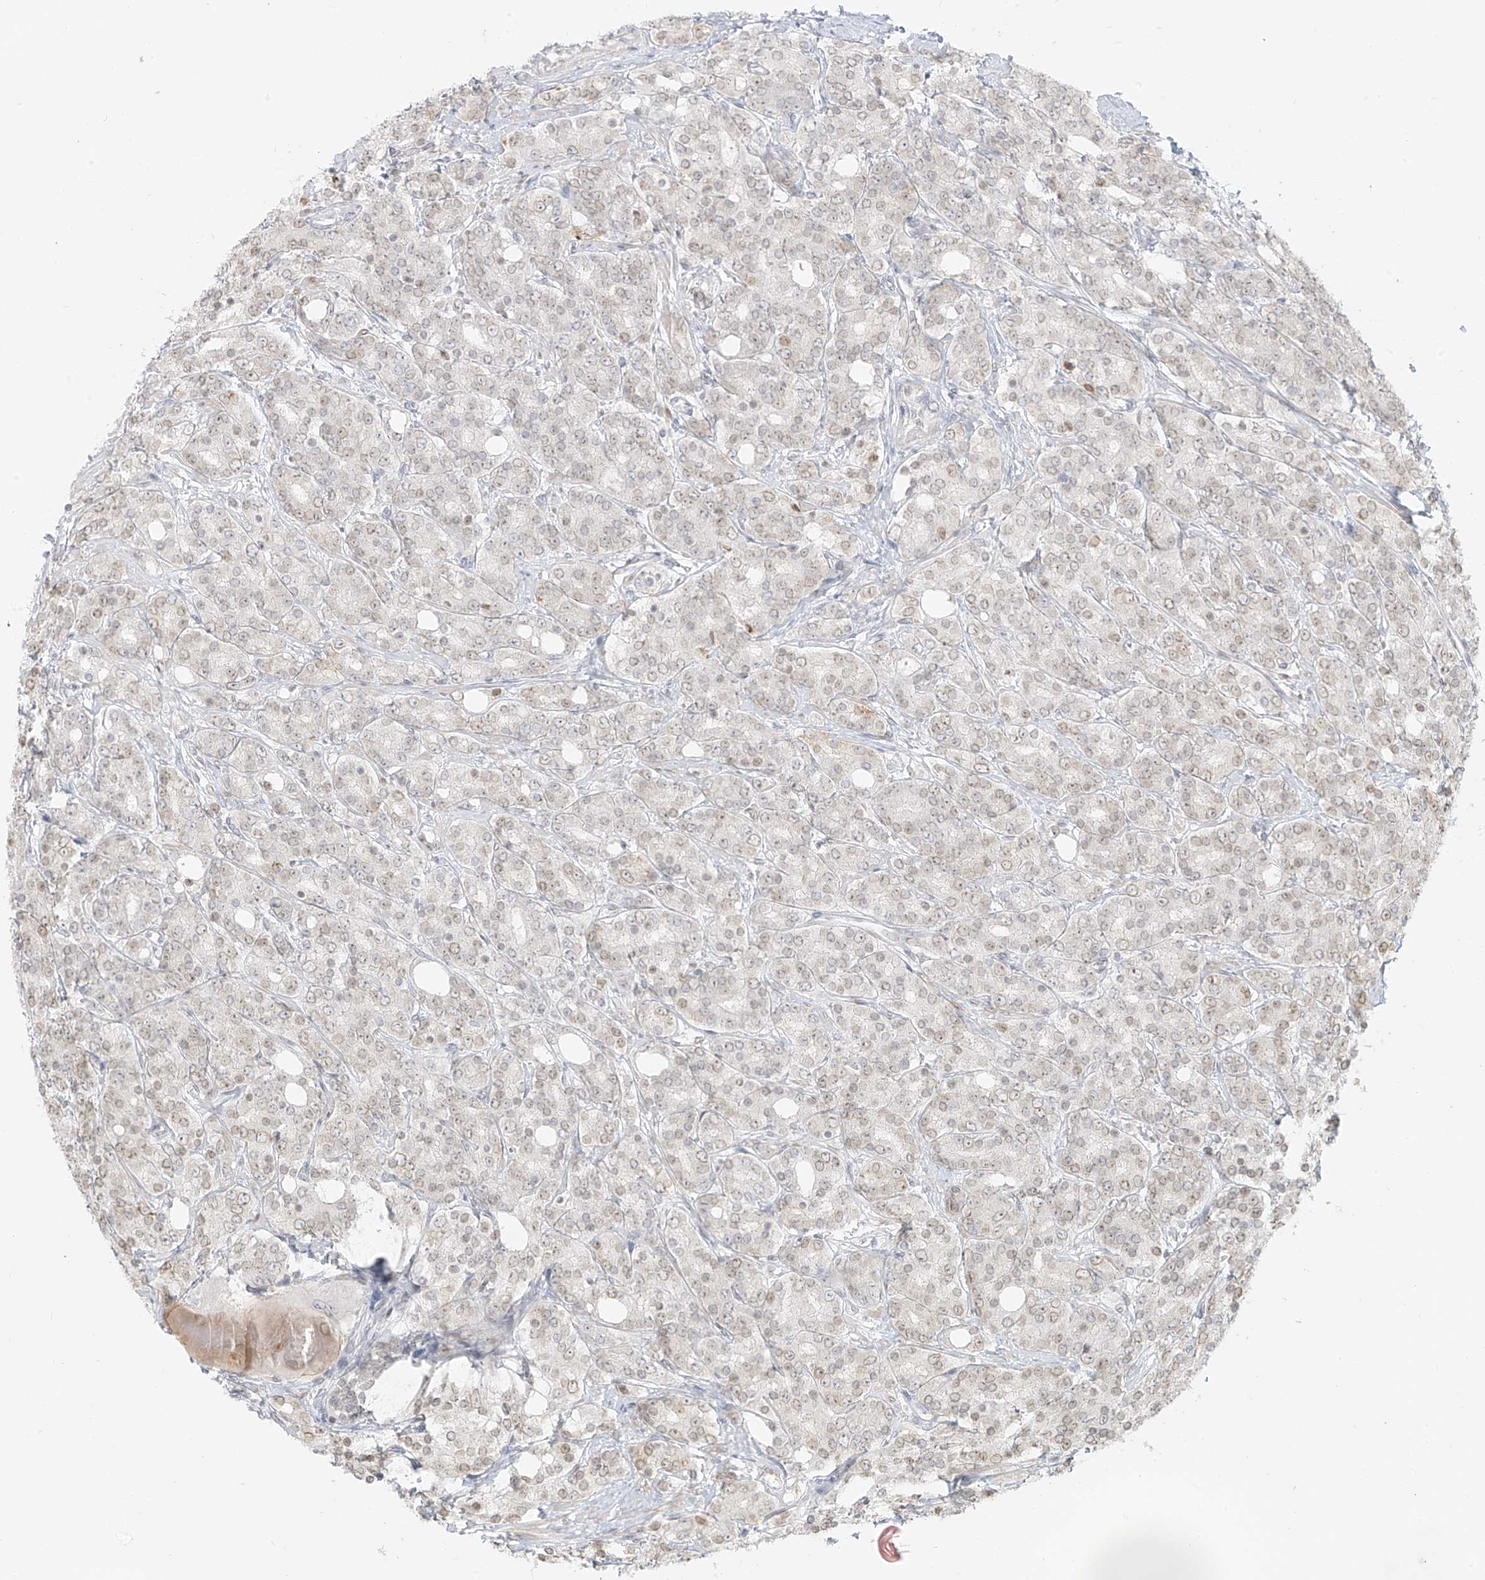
{"staining": {"intensity": "weak", "quantity": "<25%", "location": "nuclear"}, "tissue": "prostate cancer", "cell_type": "Tumor cells", "image_type": "cancer", "snomed": [{"axis": "morphology", "description": "Adenocarcinoma, High grade"}, {"axis": "topography", "description": "Prostate"}], "caption": "There is no significant positivity in tumor cells of prostate cancer (high-grade adenocarcinoma).", "gene": "OSBPL7", "patient": {"sex": "male", "age": 62}}